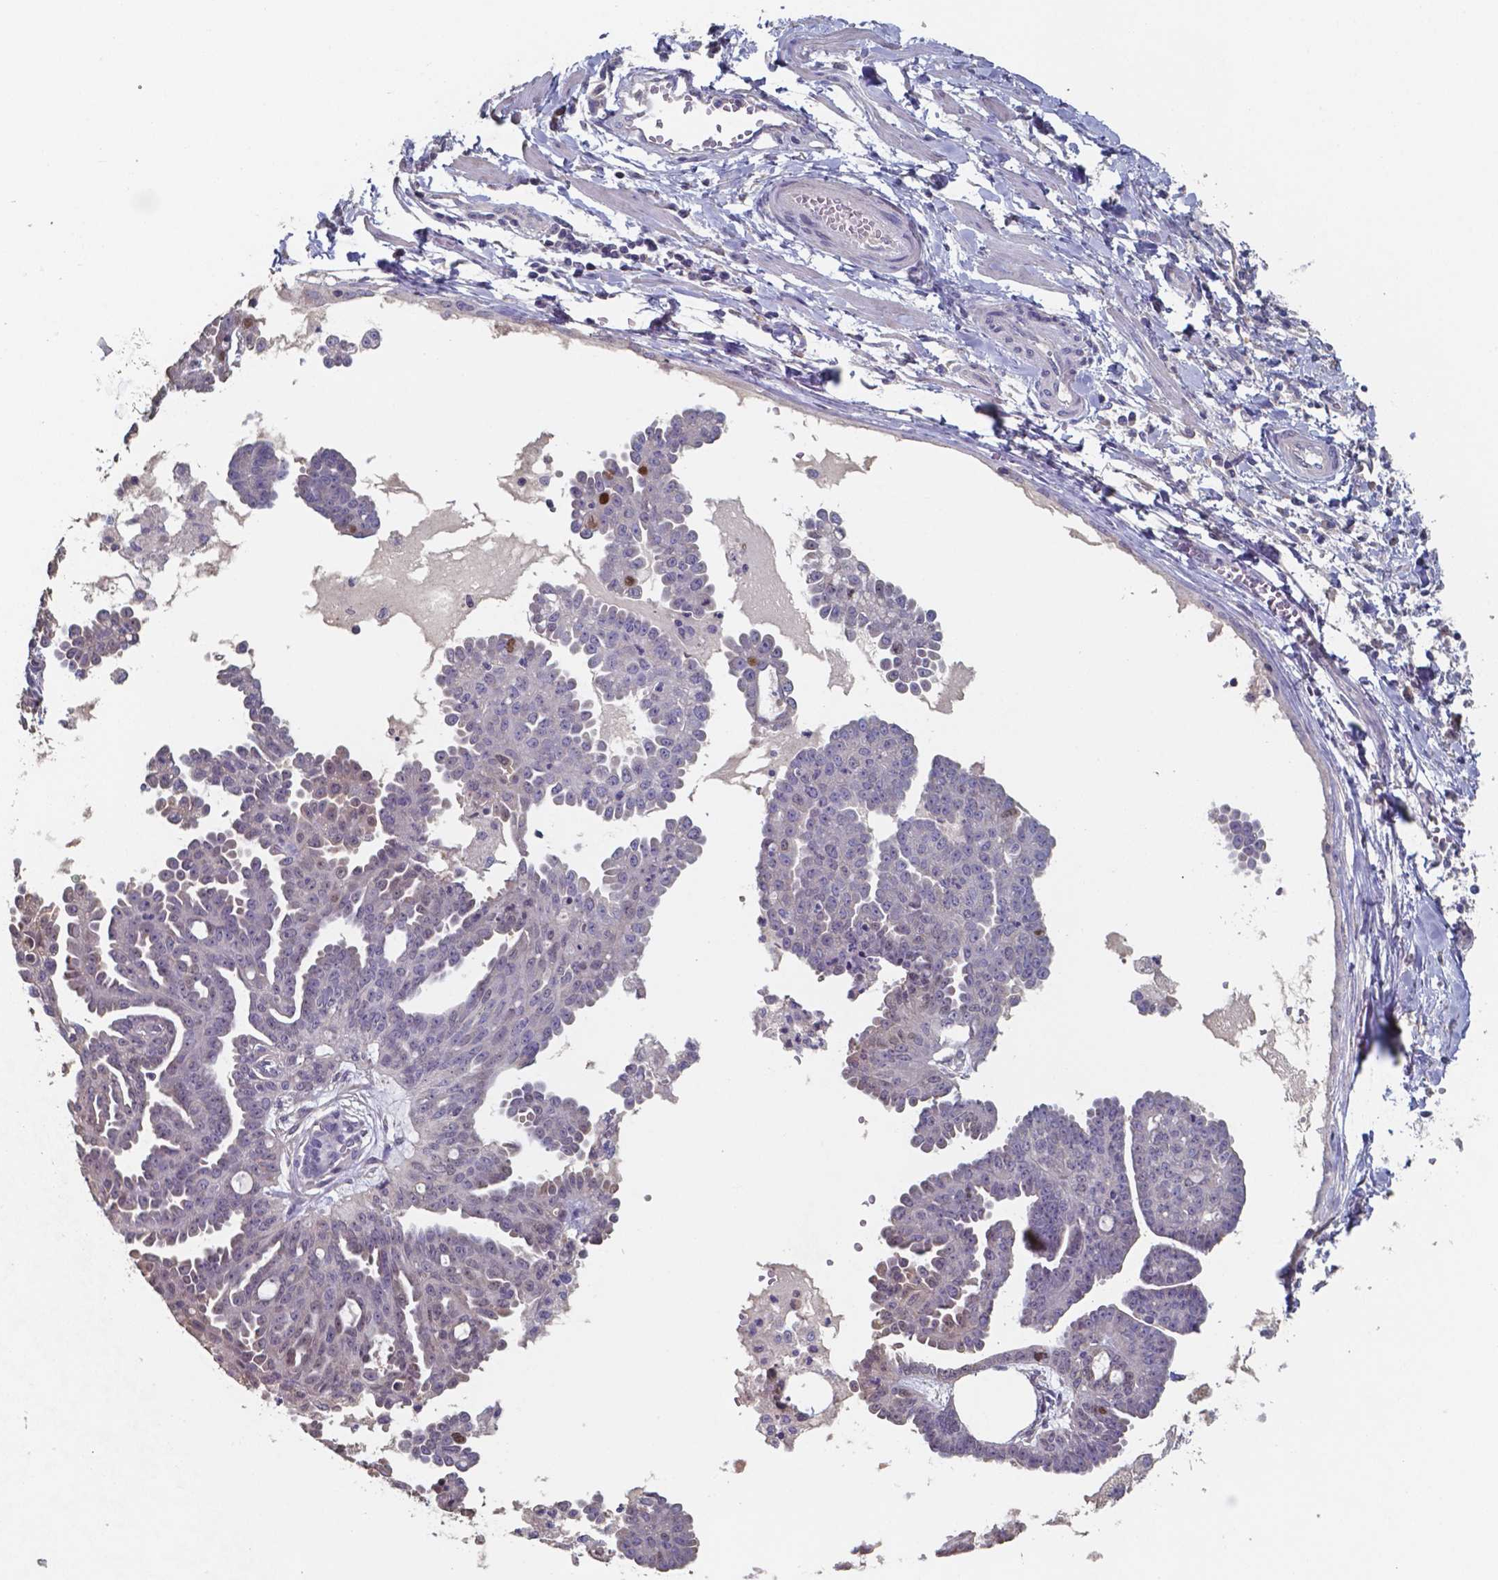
{"staining": {"intensity": "strong", "quantity": "<25%", "location": "nuclear"}, "tissue": "ovarian cancer", "cell_type": "Tumor cells", "image_type": "cancer", "snomed": [{"axis": "morphology", "description": "Cystadenocarcinoma, serous, NOS"}, {"axis": "topography", "description": "Ovary"}], "caption": "Strong nuclear staining is appreciated in about <25% of tumor cells in serous cystadenocarcinoma (ovarian).", "gene": "FOXJ1", "patient": {"sex": "female", "age": 71}}